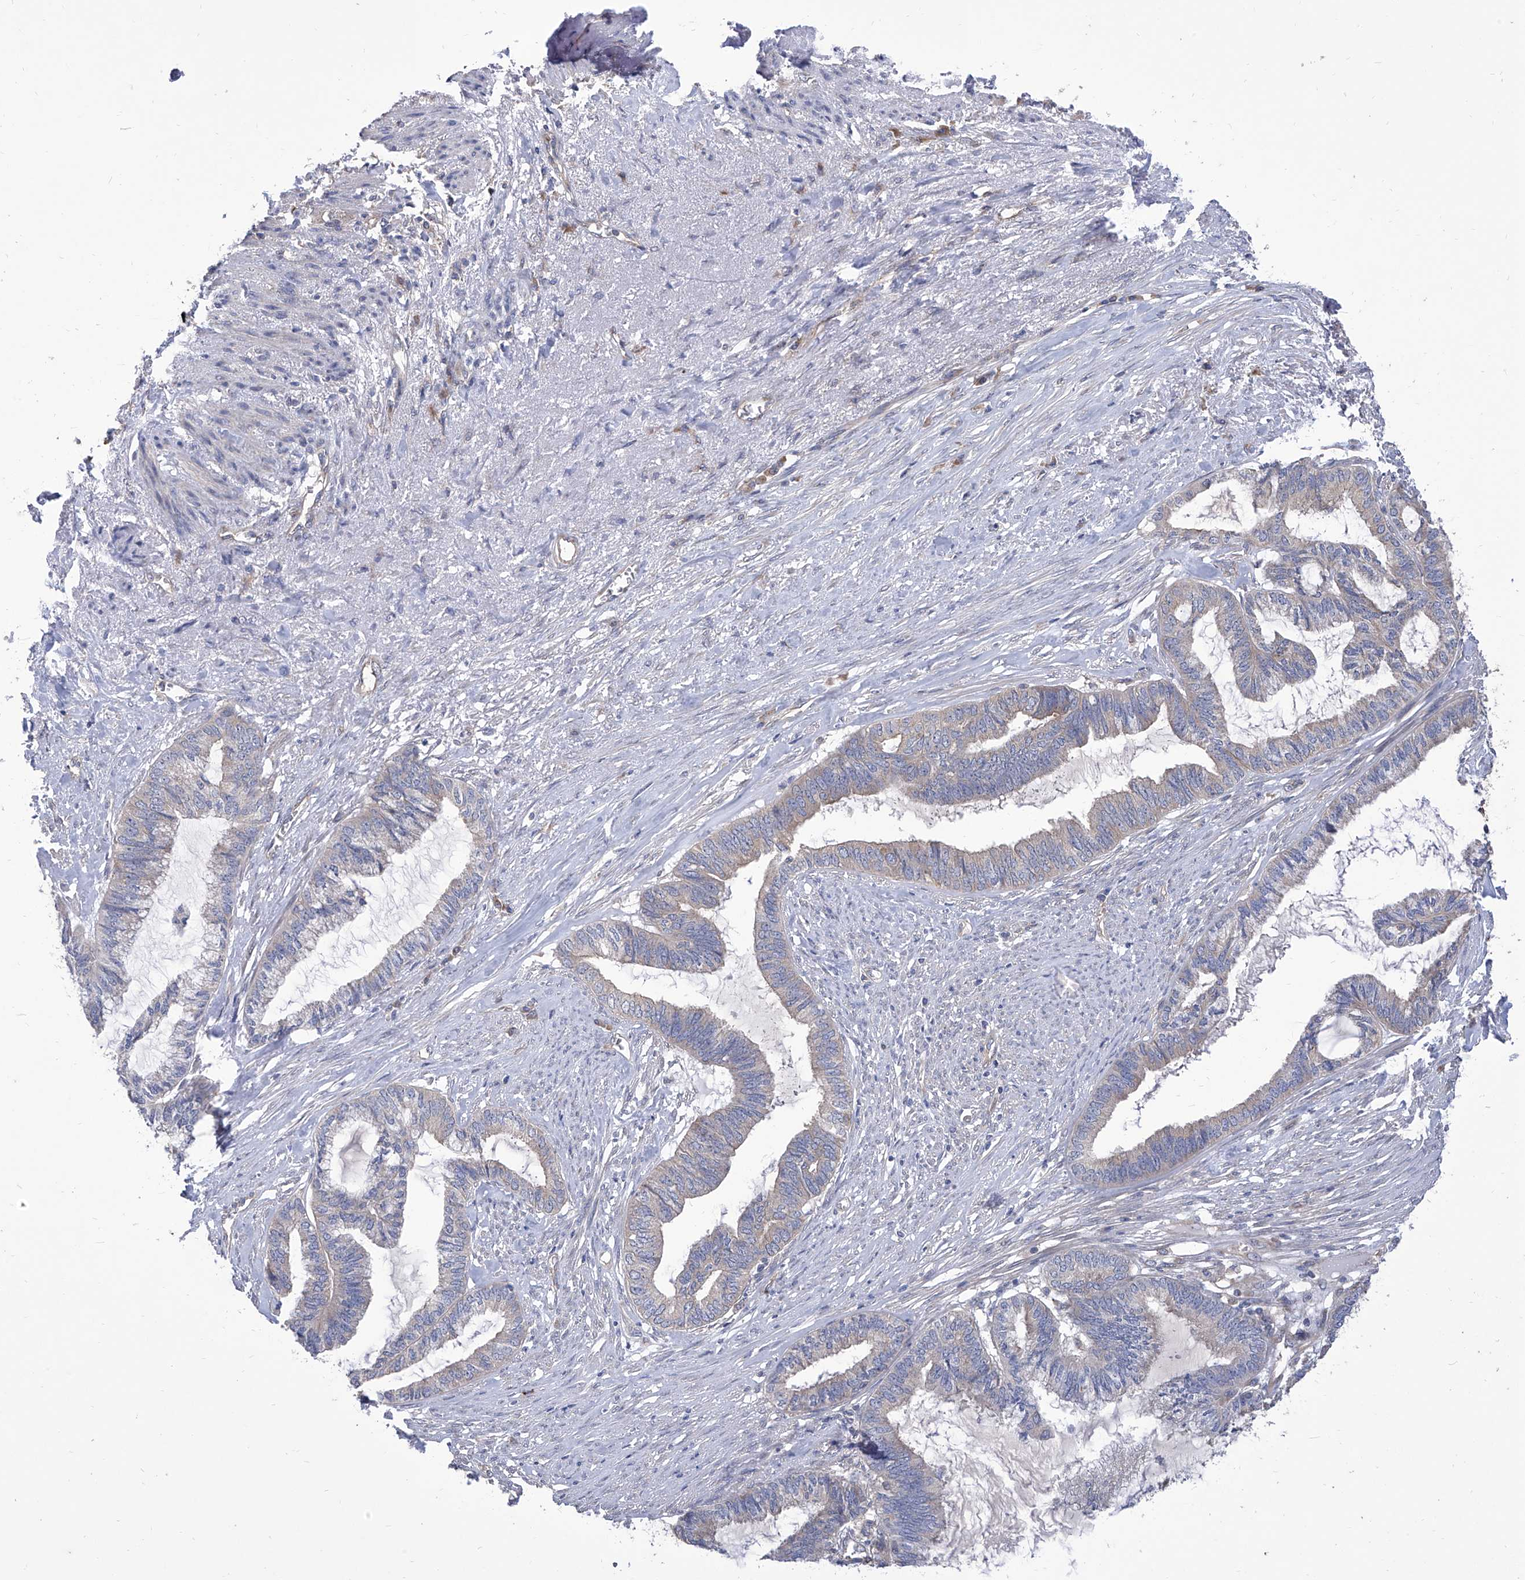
{"staining": {"intensity": "weak", "quantity": "<25%", "location": "cytoplasmic/membranous"}, "tissue": "endometrial cancer", "cell_type": "Tumor cells", "image_type": "cancer", "snomed": [{"axis": "morphology", "description": "Adenocarcinoma, NOS"}, {"axis": "topography", "description": "Endometrium"}], "caption": "IHC of human endometrial adenocarcinoma displays no positivity in tumor cells.", "gene": "TJAP1", "patient": {"sex": "female", "age": 86}}